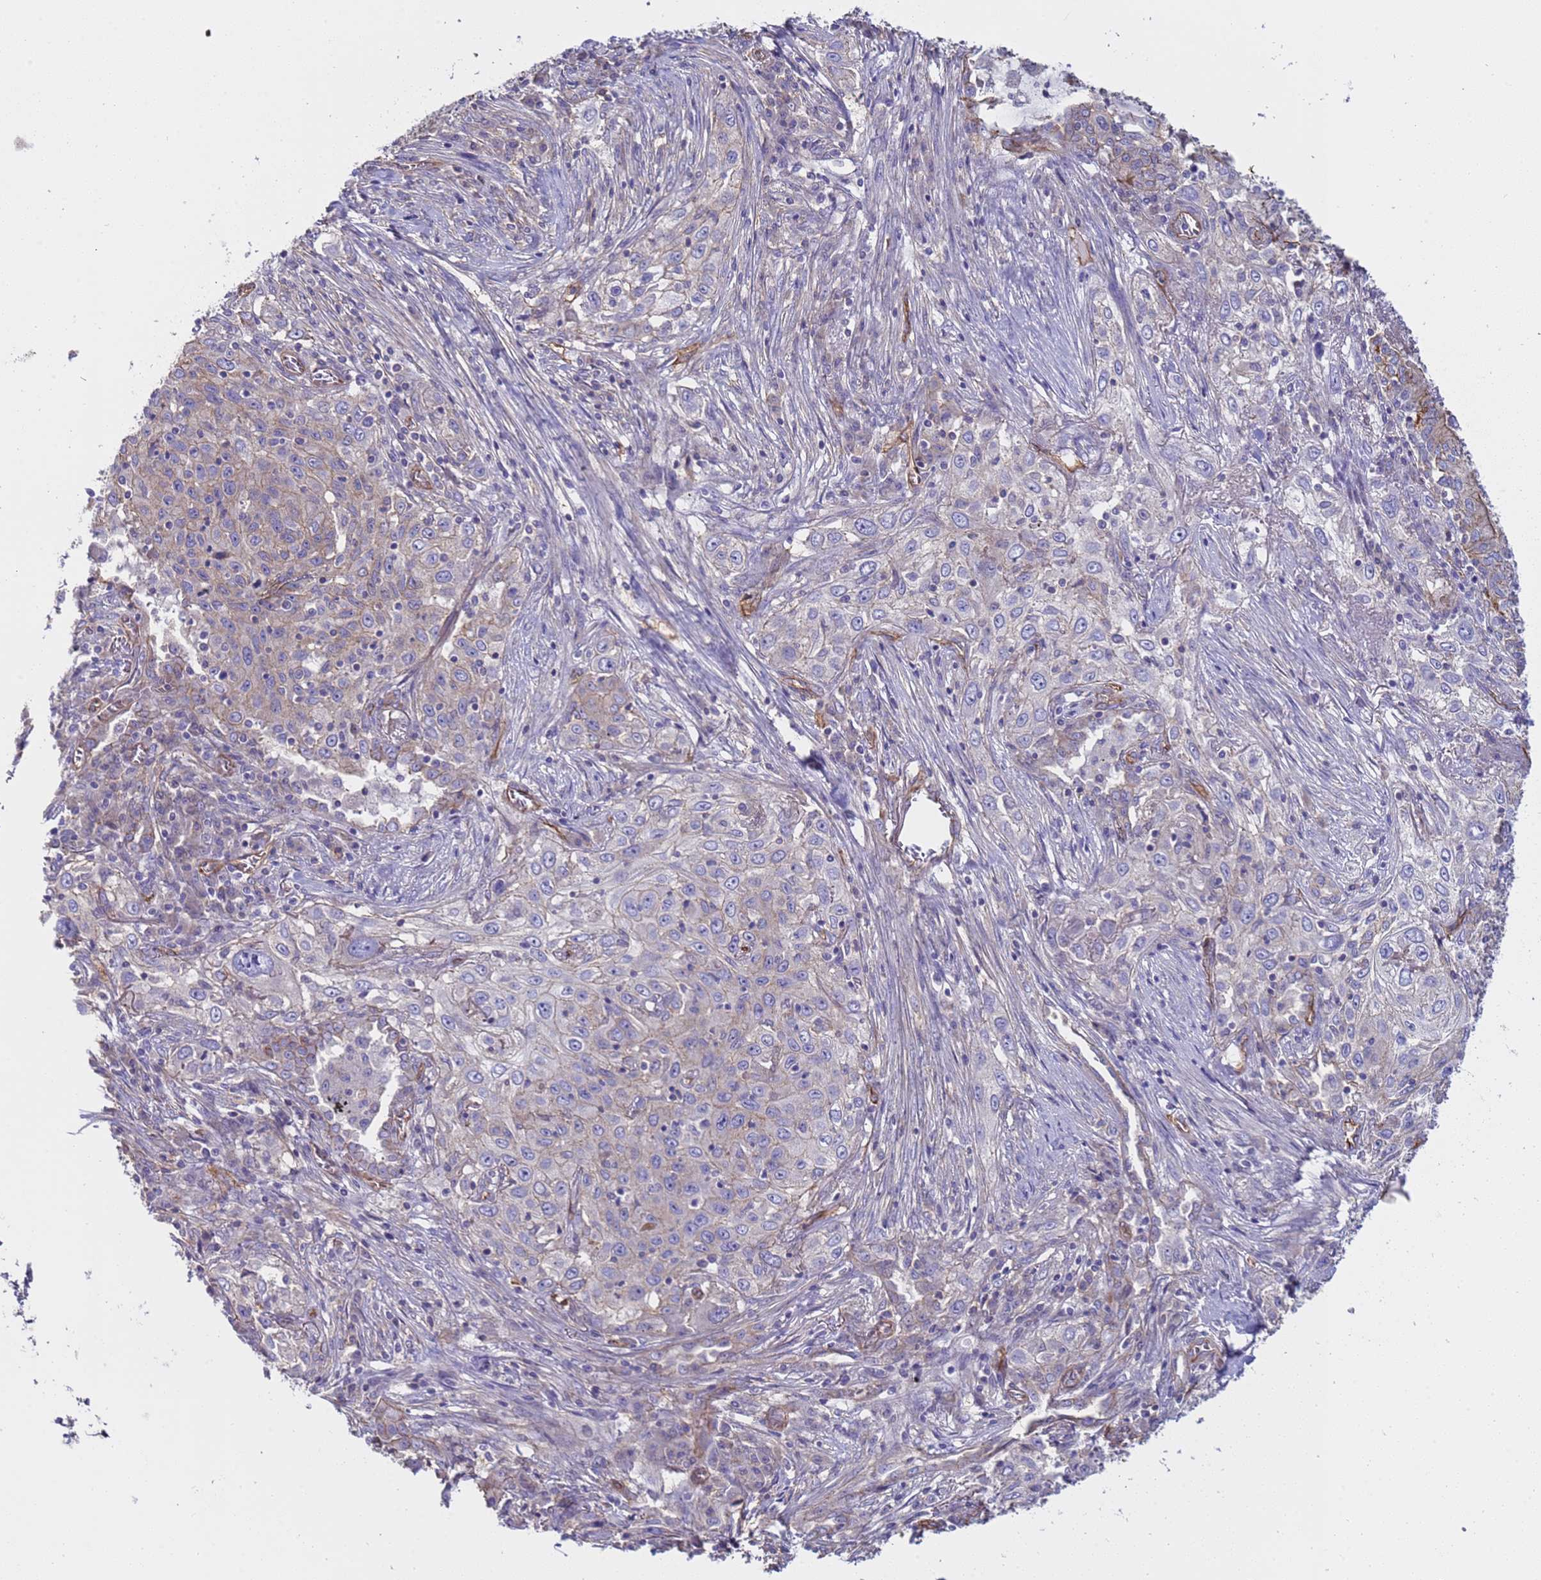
{"staining": {"intensity": "weak", "quantity": "<25%", "location": "cytoplasmic/membranous"}, "tissue": "lung cancer", "cell_type": "Tumor cells", "image_type": "cancer", "snomed": [{"axis": "morphology", "description": "Squamous cell carcinoma, NOS"}, {"axis": "topography", "description": "Lung"}], "caption": "DAB immunohistochemical staining of human lung cancer exhibits no significant staining in tumor cells.", "gene": "ZNF248", "patient": {"sex": "female", "age": 69}}